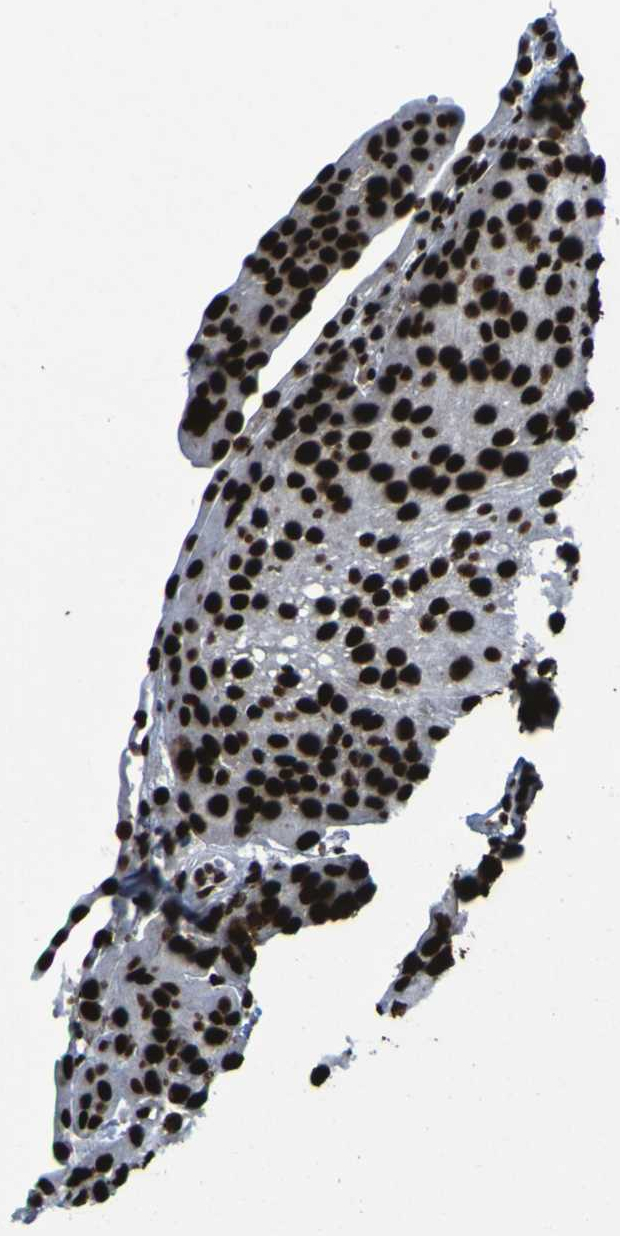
{"staining": {"intensity": "strong", "quantity": ">75%", "location": "nuclear"}, "tissue": "urothelial cancer", "cell_type": "Tumor cells", "image_type": "cancer", "snomed": [{"axis": "morphology", "description": "Urothelial carcinoma, High grade"}, {"axis": "topography", "description": "Urinary bladder"}], "caption": "Immunohistochemical staining of urothelial cancer shows high levels of strong nuclear positivity in about >75% of tumor cells.", "gene": "NPM1", "patient": {"sex": "female", "age": 85}}